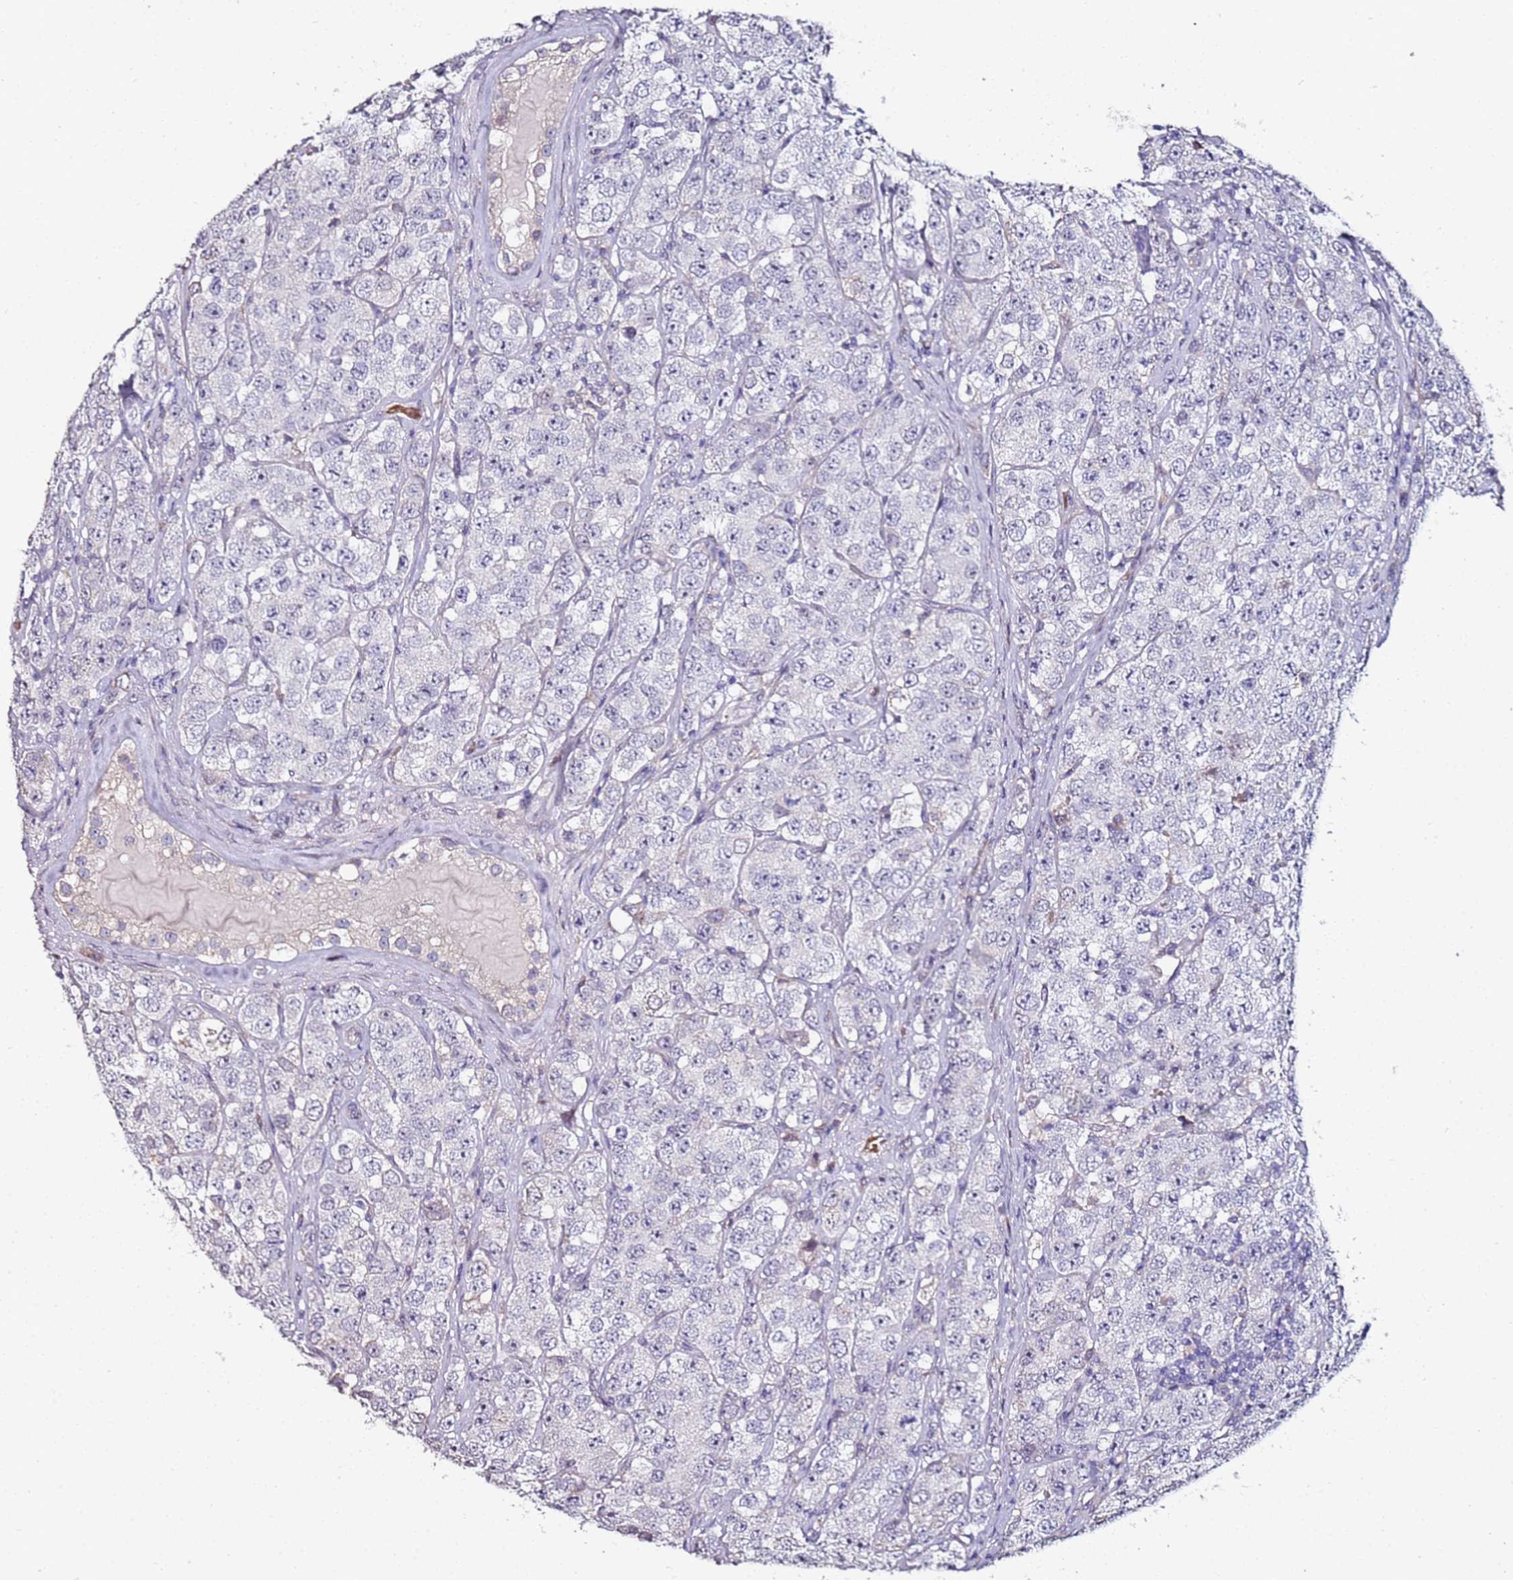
{"staining": {"intensity": "negative", "quantity": "none", "location": "none"}, "tissue": "testis cancer", "cell_type": "Tumor cells", "image_type": "cancer", "snomed": [{"axis": "morphology", "description": "Seminoma, NOS"}, {"axis": "topography", "description": "Testis"}], "caption": "There is no significant expression in tumor cells of testis seminoma.", "gene": "C3orf80", "patient": {"sex": "male", "age": 28}}